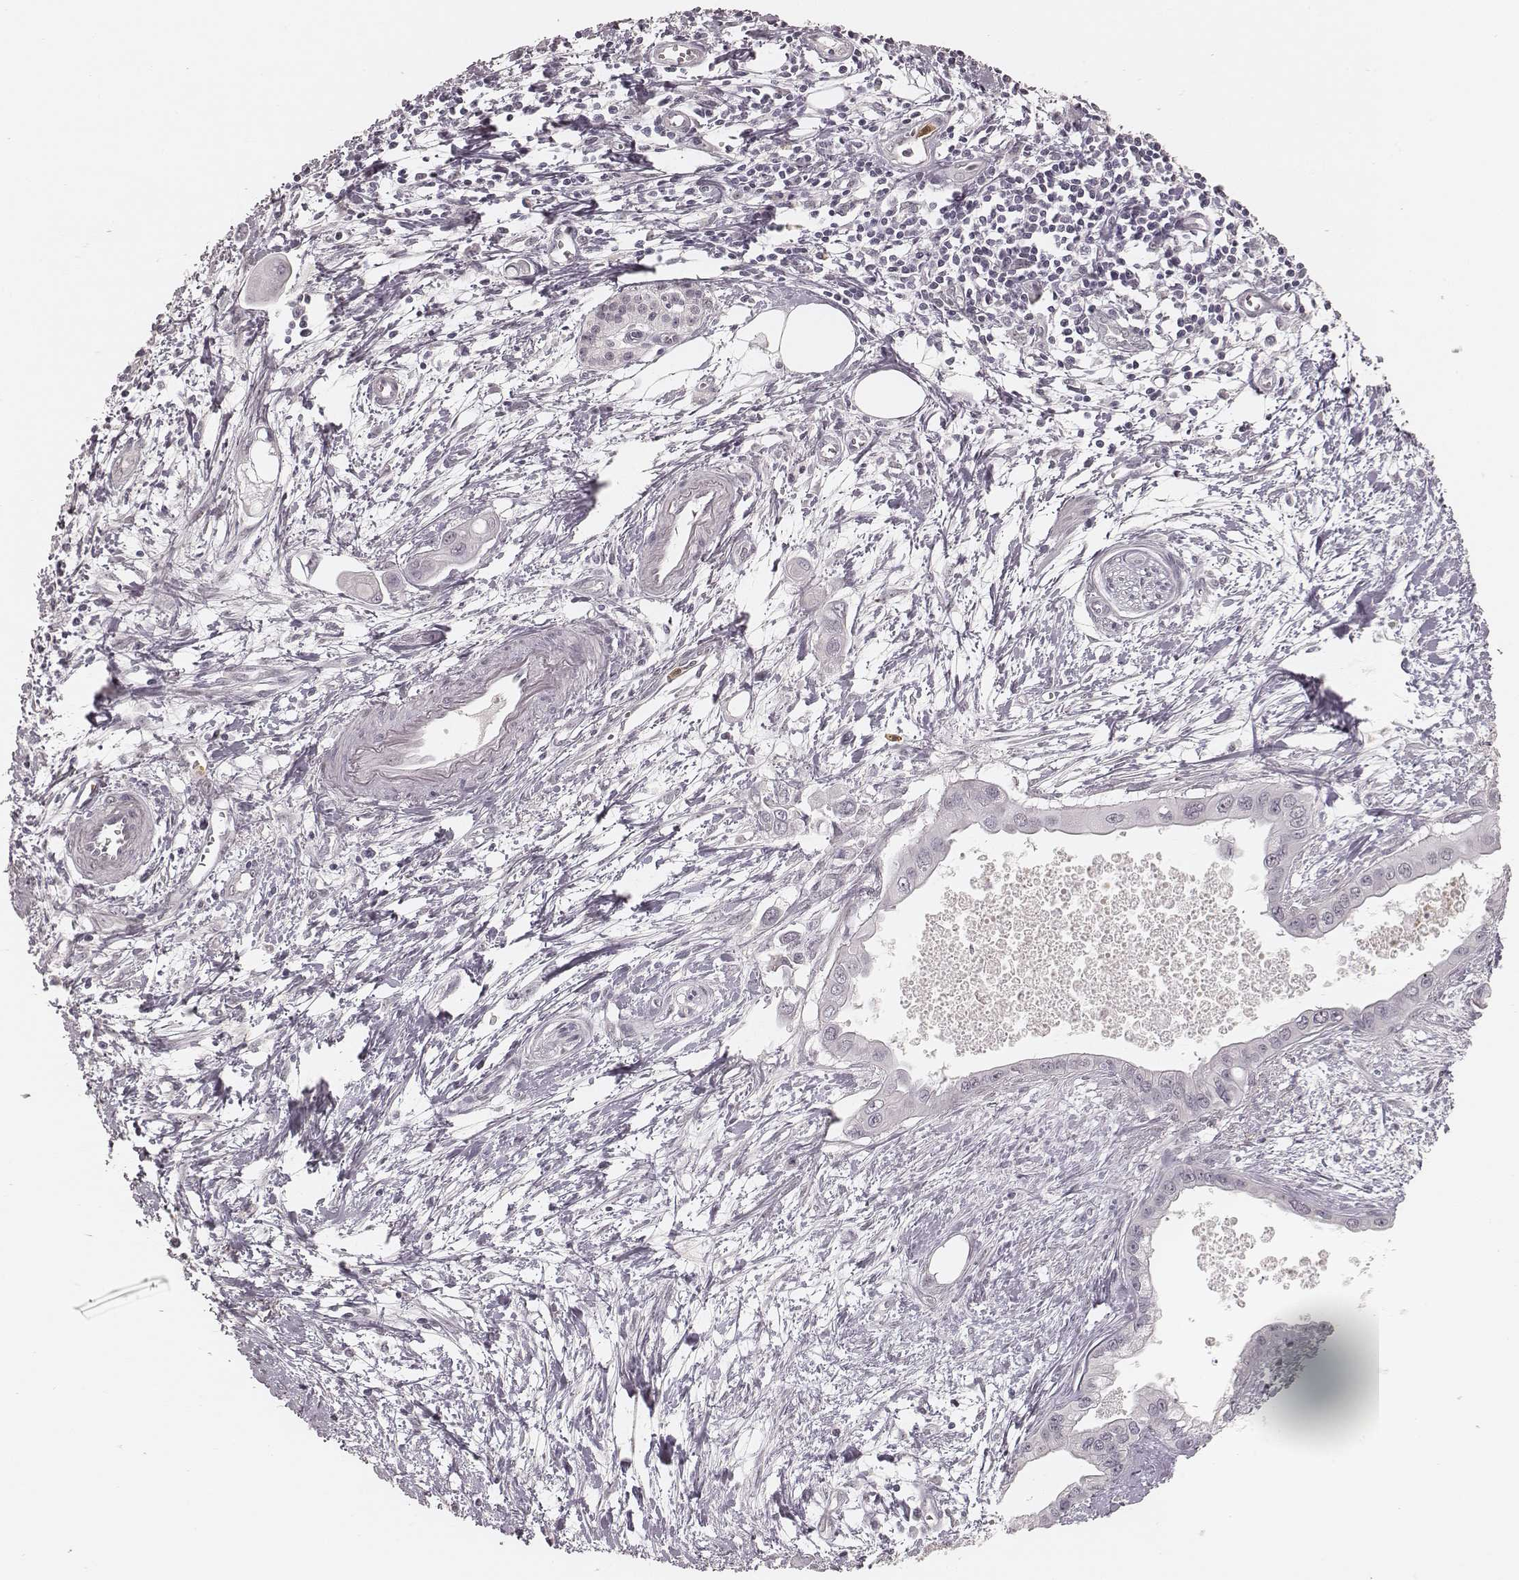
{"staining": {"intensity": "negative", "quantity": "none", "location": "none"}, "tissue": "pancreatic cancer", "cell_type": "Tumor cells", "image_type": "cancer", "snomed": [{"axis": "morphology", "description": "Adenocarcinoma, NOS"}, {"axis": "topography", "description": "Pancreas"}], "caption": "Tumor cells are negative for brown protein staining in pancreatic cancer (adenocarcinoma).", "gene": "KITLG", "patient": {"sex": "male", "age": 60}}